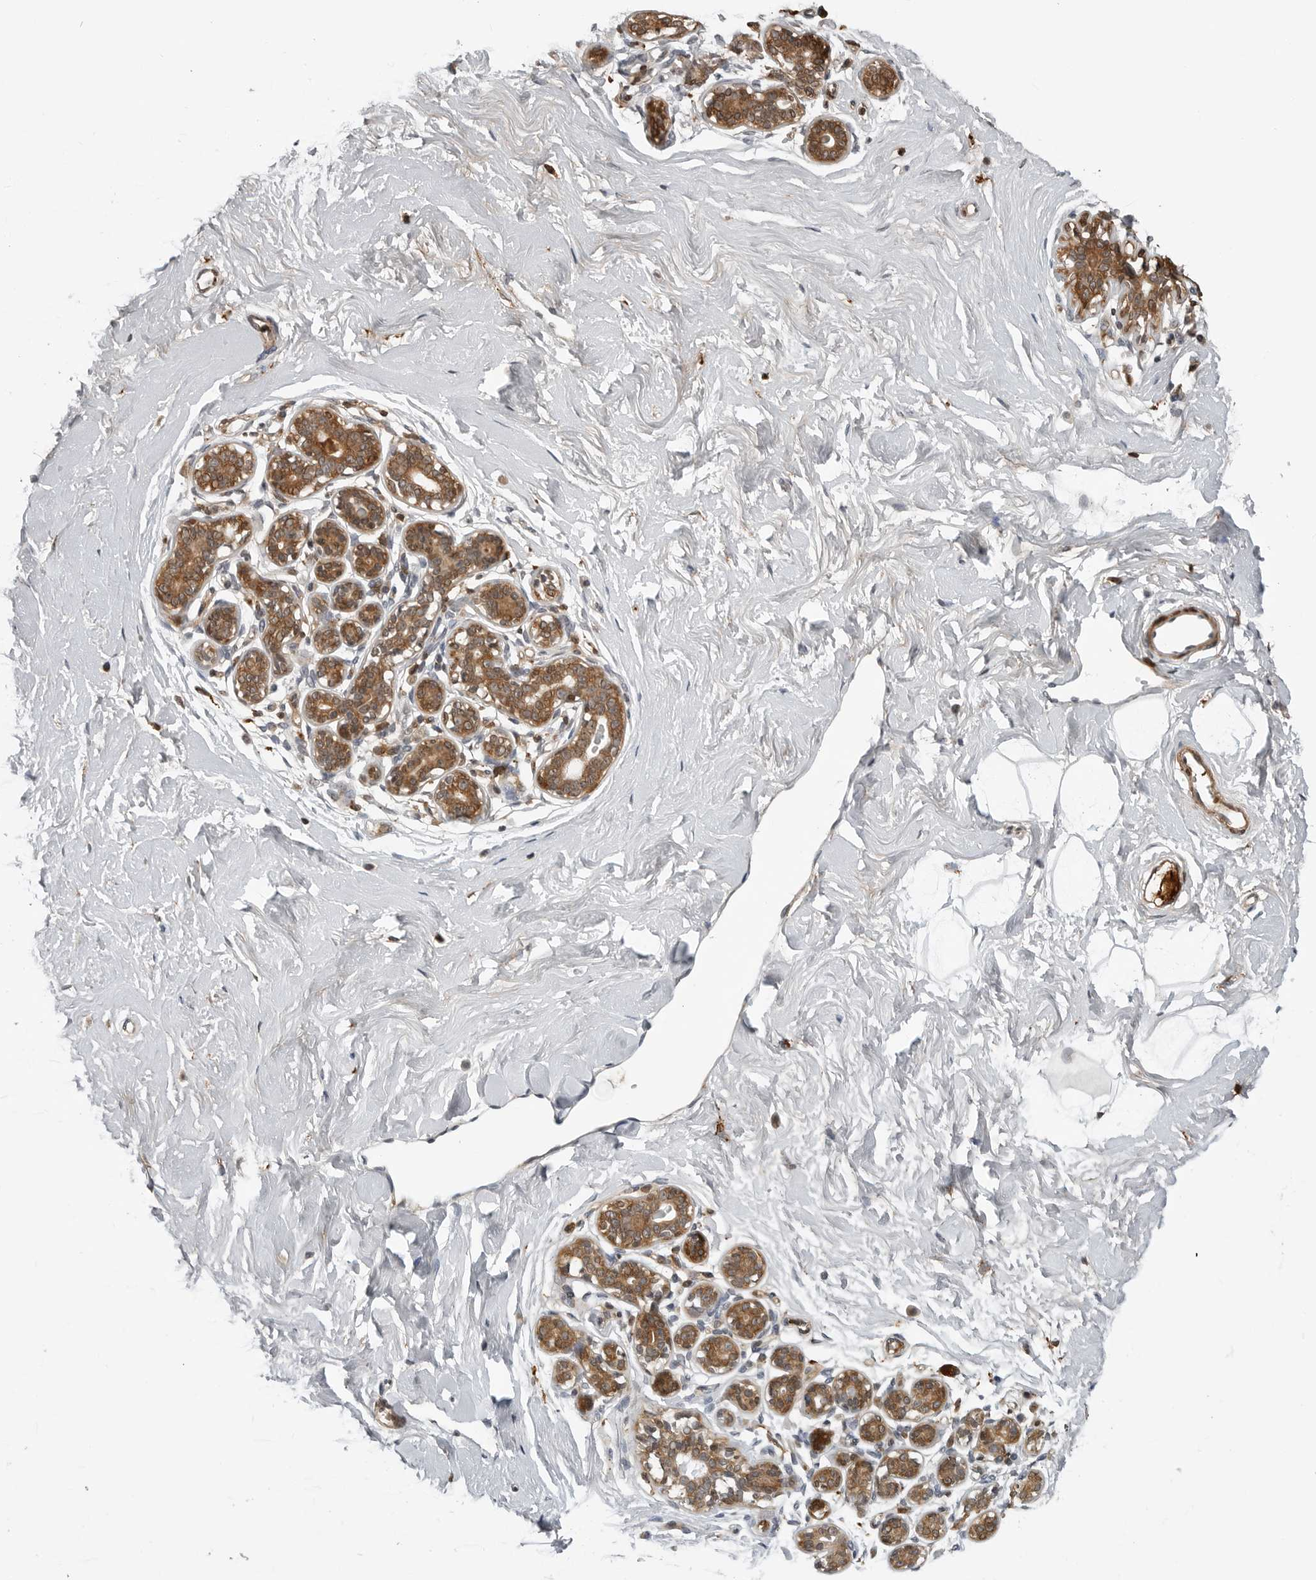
{"staining": {"intensity": "negative", "quantity": "none", "location": "none"}, "tissue": "breast", "cell_type": "Adipocytes", "image_type": "normal", "snomed": [{"axis": "morphology", "description": "Normal tissue, NOS"}, {"axis": "morphology", "description": "Adenoma, NOS"}, {"axis": "topography", "description": "Breast"}], "caption": "Adipocytes show no significant protein staining in unremarkable breast. (DAB (3,3'-diaminobenzidine) immunohistochemistry, high magnification).", "gene": "CXCR5", "patient": {"sex": "female", "age": 23}}